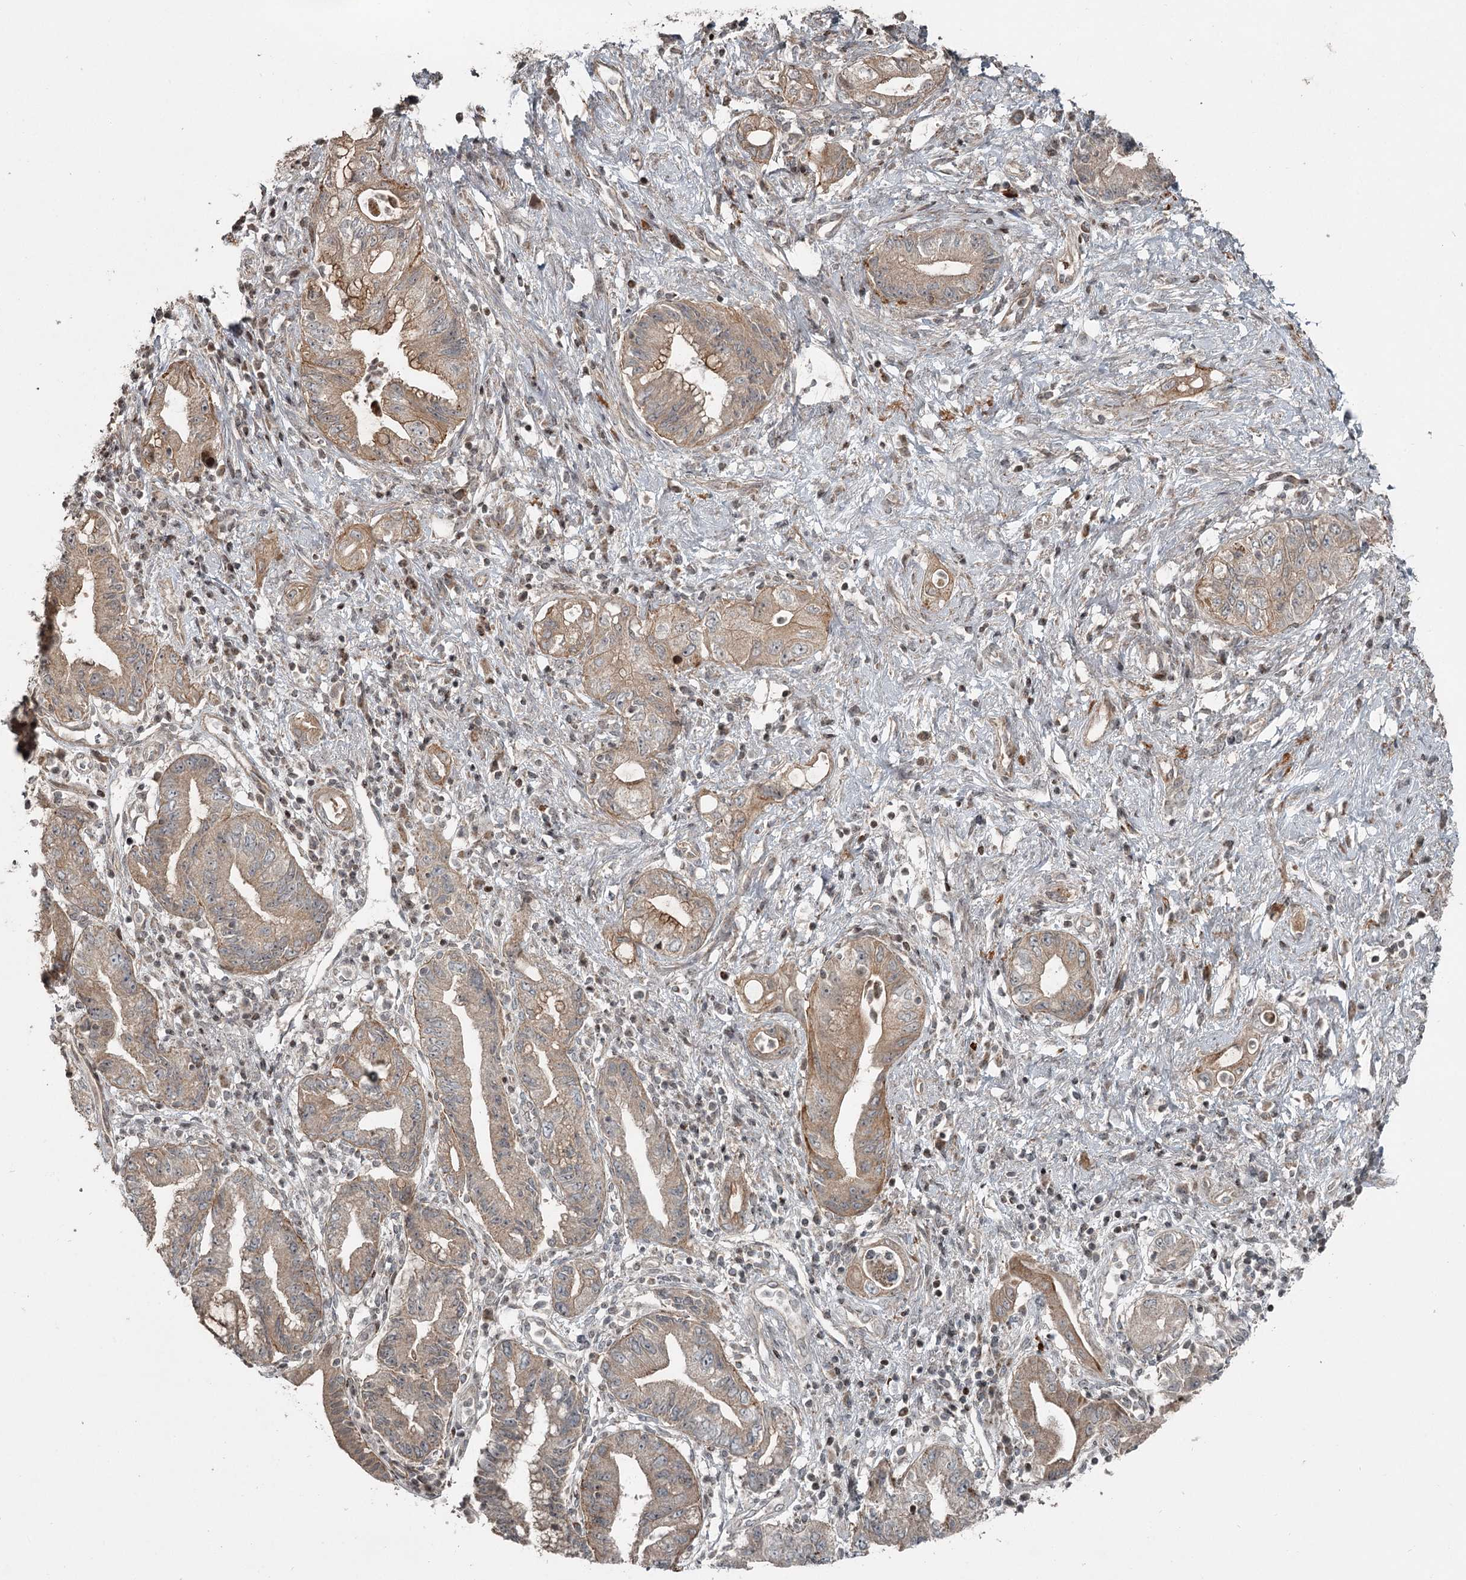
{"staining": {"intensity": "moderate", "quantity": ">75%", "location": "cytoplasmic/membranous"}, "tissue": "pancreatic cancer", "cell_type": "Tumor cells", "image_type": "cancer", "snomed": [{"axis": "morphology", "description": "Adenocarcinoma, NOS"}, {"axis": "topography", "description": "Pancreas"}], "caption": "Pancreatic adenocarcinoma was stained to show a protein in brown. There is medium levels of moderate cytoplasmic/membranous staining in approximately >75% of tumor cells.", "gene": "RASSF8", "patient": {"sex": "female", "age": 73}}